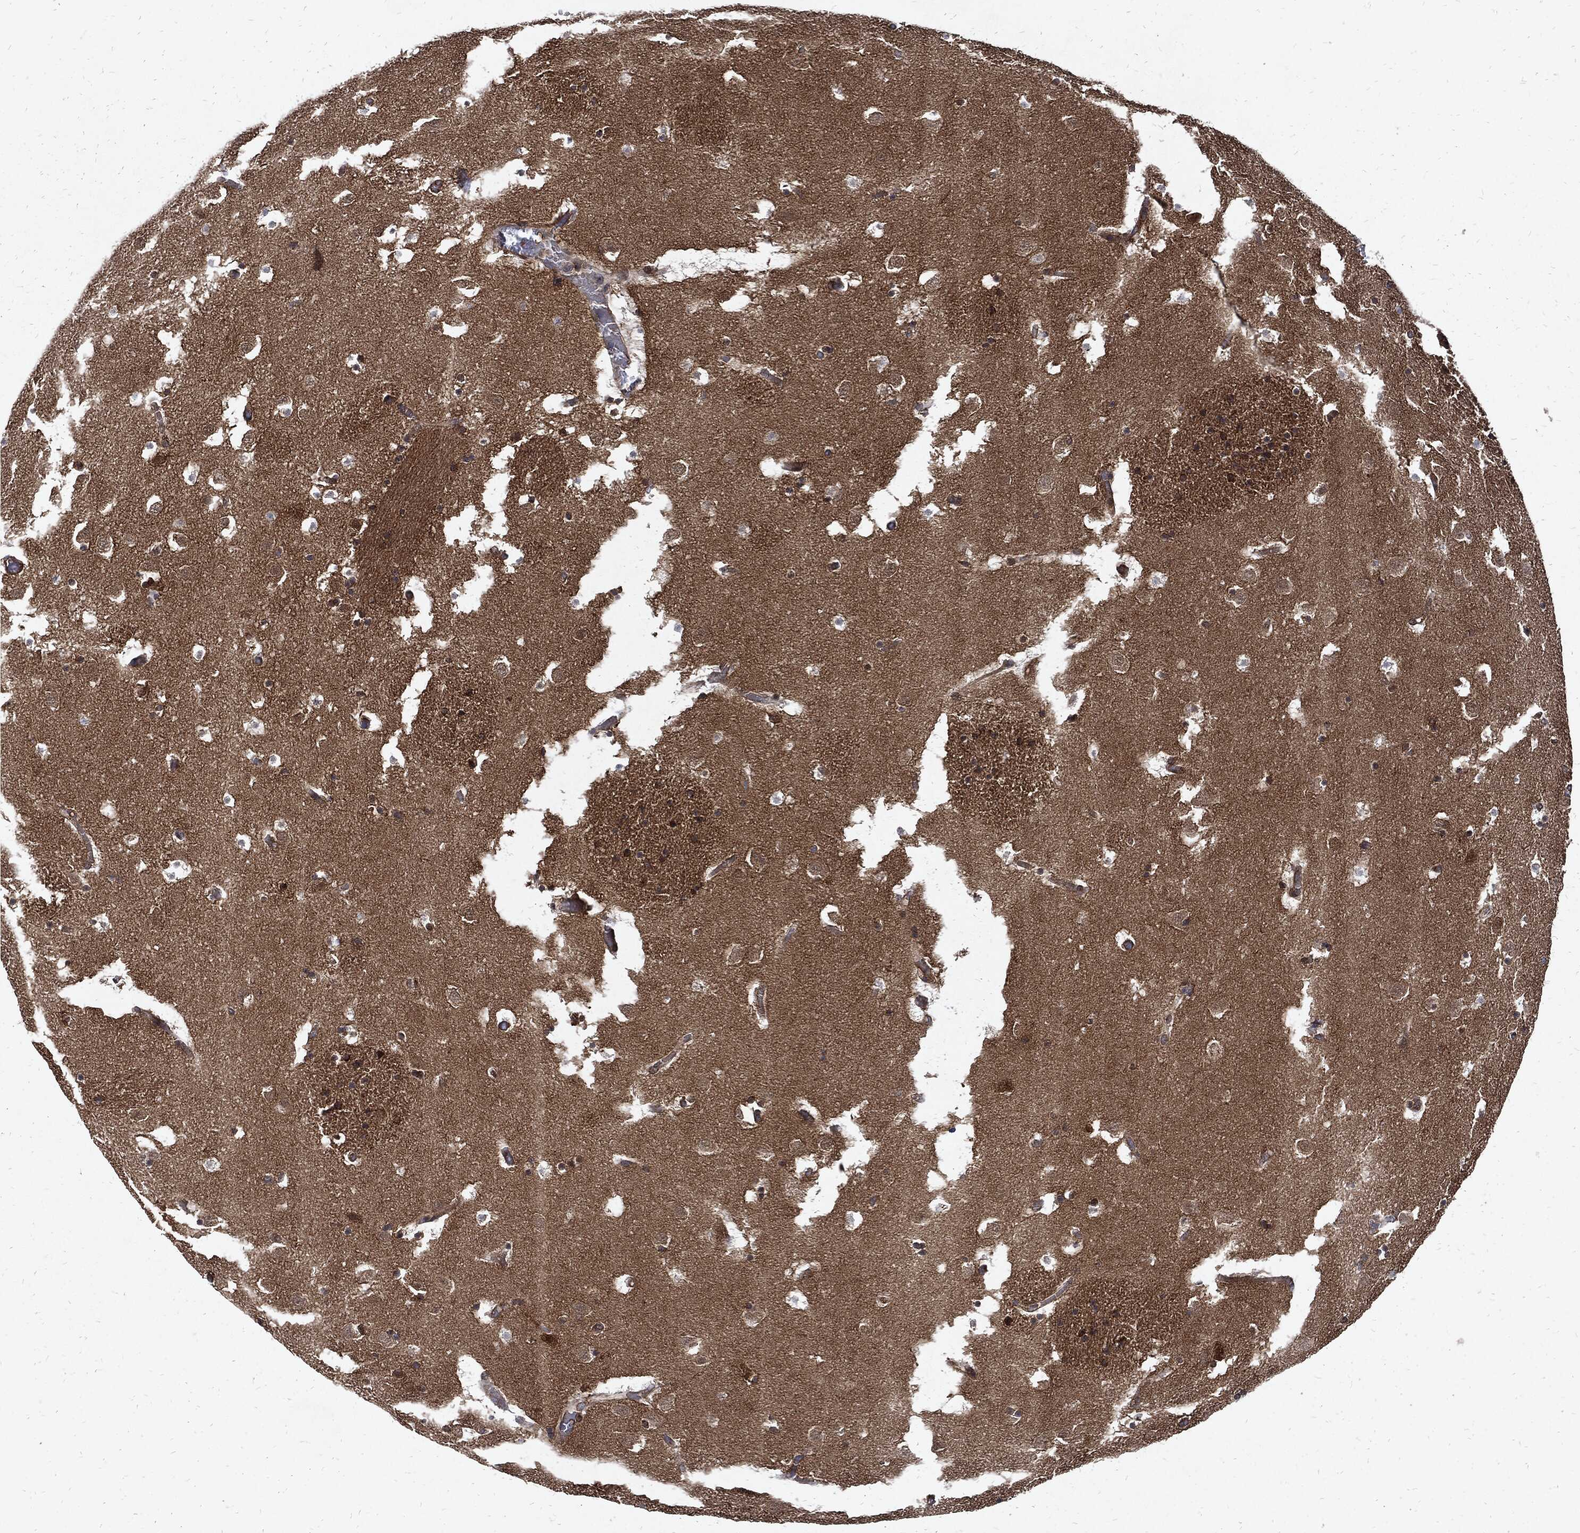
{"staining": {"intensity": "moderate", "quantity": "<25%", "location": "cytoplasmic/membranous"}, "tissue": "caudate", "cell_type": "Glial cells", "image_type": "normal", "snomed": [{"axis": "morphology", "description": "Normal tissue, NOS"}, {"axis": "topography", "description": "Lateral ventricle wall"}], "caption": "Approximately <25% of glial cells in normal caudate display moderate cytoplasmic/membranous protein expression as visualized by brown immunohistochemical staining.", "gene": "DCTN1", "patient": {"sex": "female", "age": 42}}